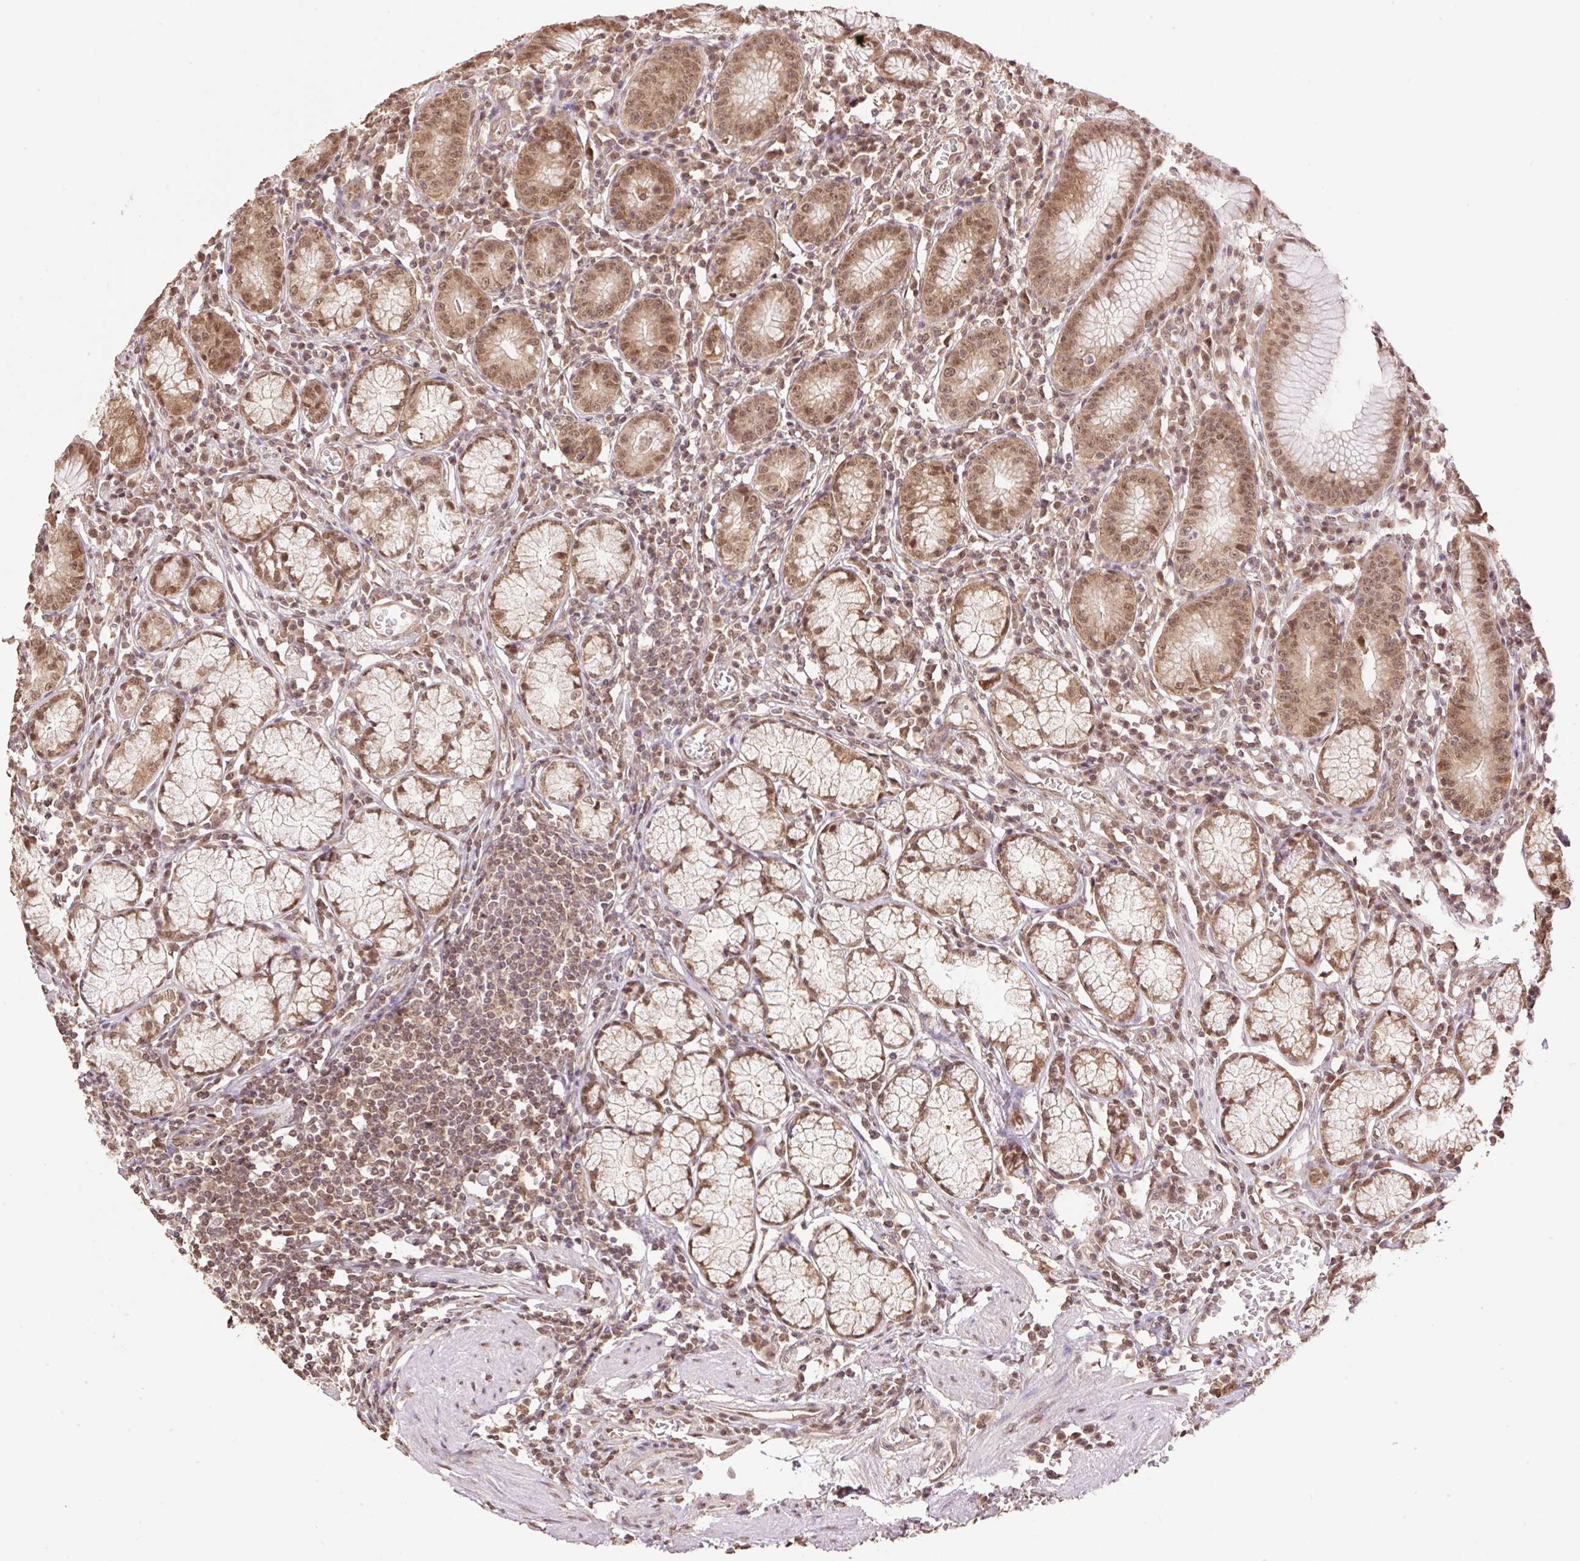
{"staining": {"intensity": "moderate", "quantity": ">75%", "location": "cytoplasmic/membranous,nuclear"}, "tissue": "stomach", "cell_type": "Glandular cells", "image_type": "normal", "snomed": [{"axis": "morphology", "description": "Normal tissue, NOS"}, {"axis": "topography", "description": "Stomach"}], "caption": "Immunohistochemical staining of unremarkable human stomach demonstrates >75% levels of moderate cytoplasmic/membranous,nuclear protein staining in about >75% of glandular cells.", "gene": "VPS25", "patient": {"sex": "male", "age": 55}}